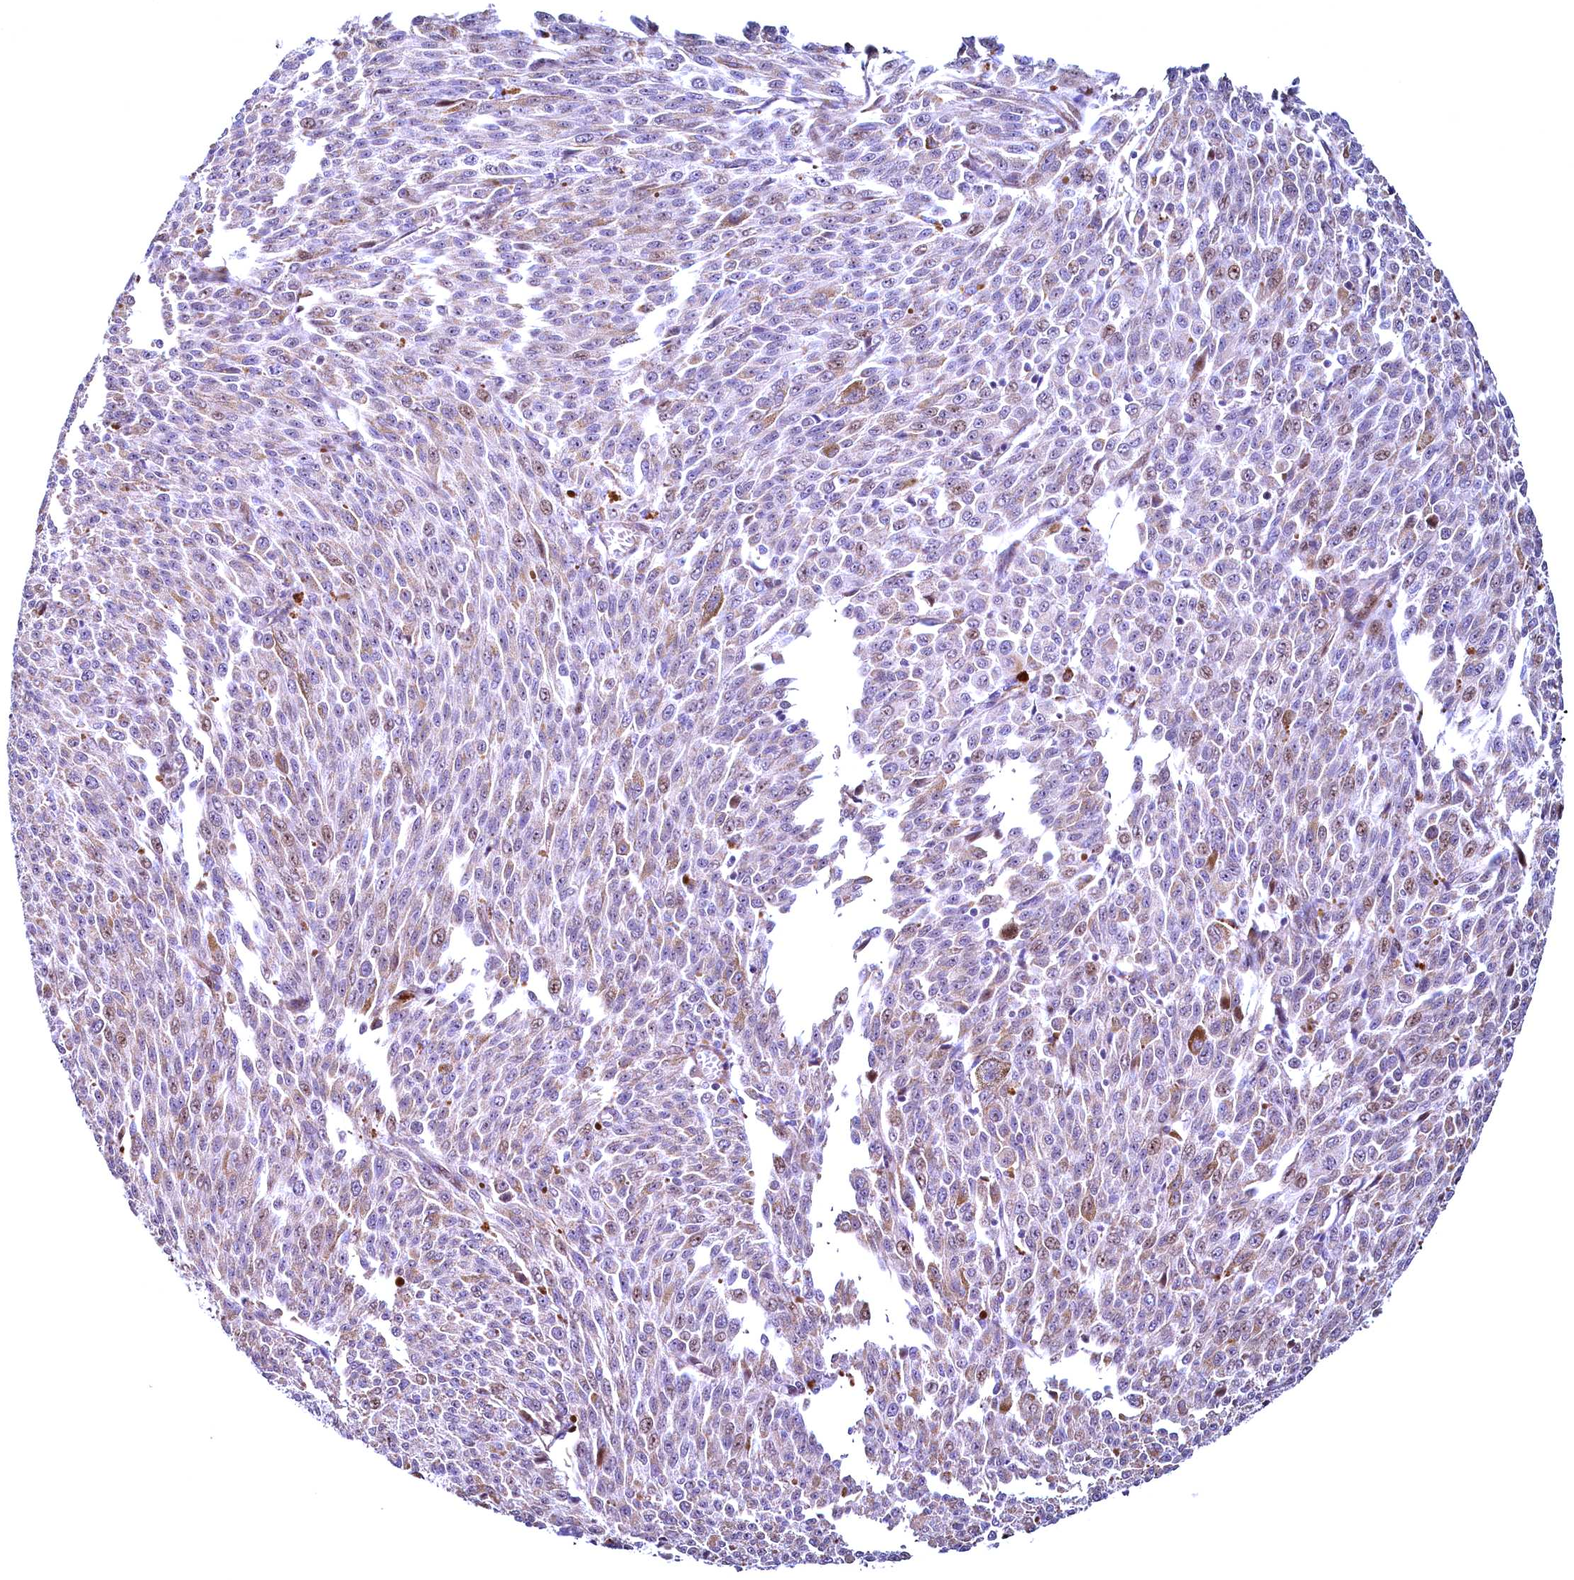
{"staining": {"intensity": "weak", "quantity": "<25%", "location": "cytoplasmic/membranous,nuclear"}, "tissue": "melanoma", "cell_type": "Tumor cells", "image_type": "cancer", "snomed": [{"axis": "morphology", "description": "Malignant melanoma, NOS"}, {"axis": "topography", "description": "Skin"}], "caption": "Malignant melanoma stained for a protein using IHC exhibits no staining tumor cells.", "gene": "RBFA", "patient": {"sex": "female", "age": 52}}